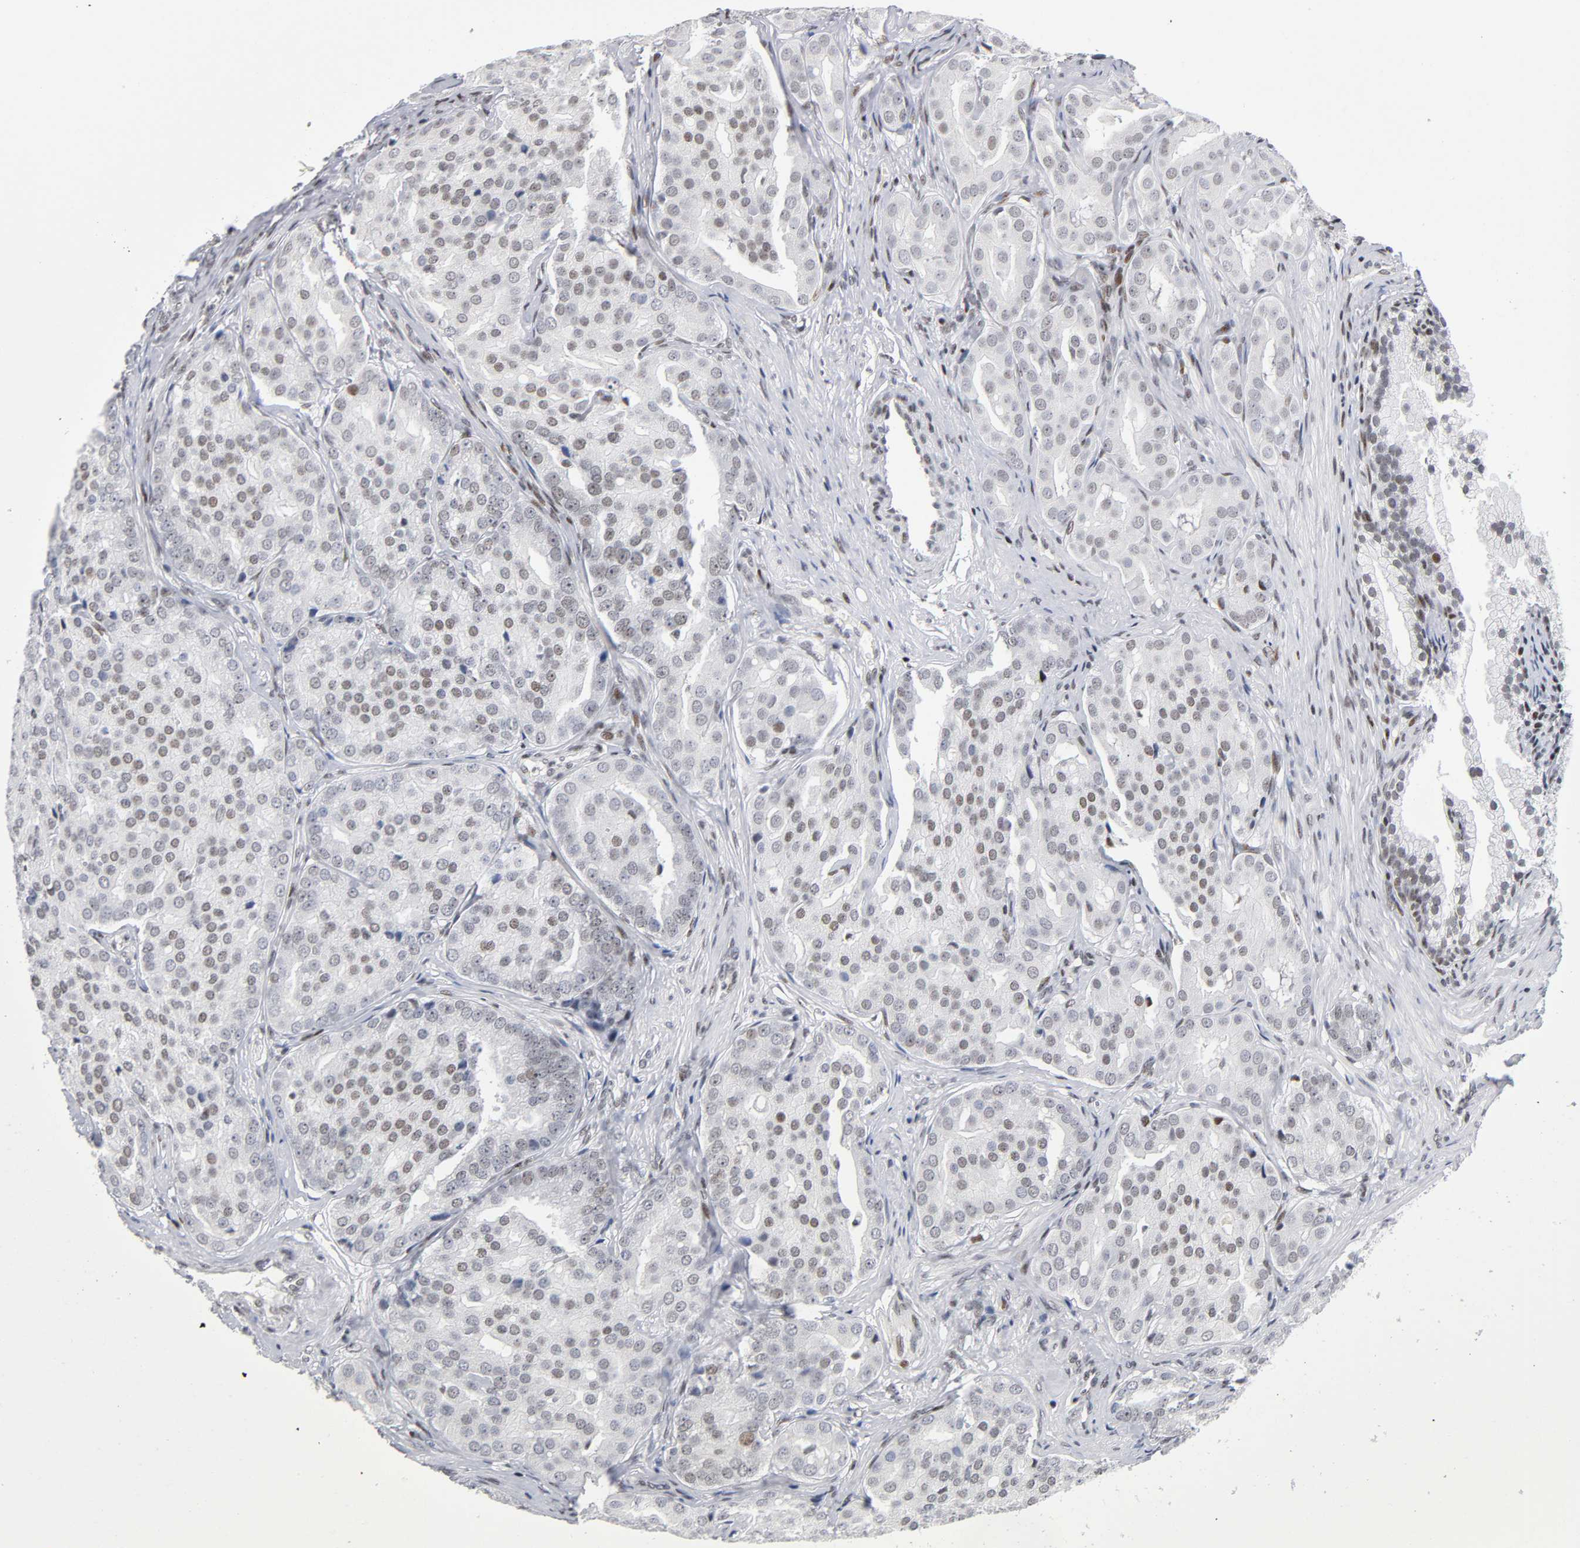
{"staining": {"intensity": "weak", "quantity": ">75%", "location": "nuclear"}, "tissue": "prostate cancer", "cell_type": "Tumor cells", "image_type": "cancer", "snomed": [{"axis": "morphology", "description": "Adenocarcinoma, High grade"}, {"axis": "topography", "description": "Prostate"}], "caption": "Prostate adenocarcinoma (high-grade) stained for a protein exhibits weak nuclear positivity in tumor cells. (IHC, brightfield microscopy, high magnification).", "gene": "SP3", "patient": {"sex": "male", "age": 64}}